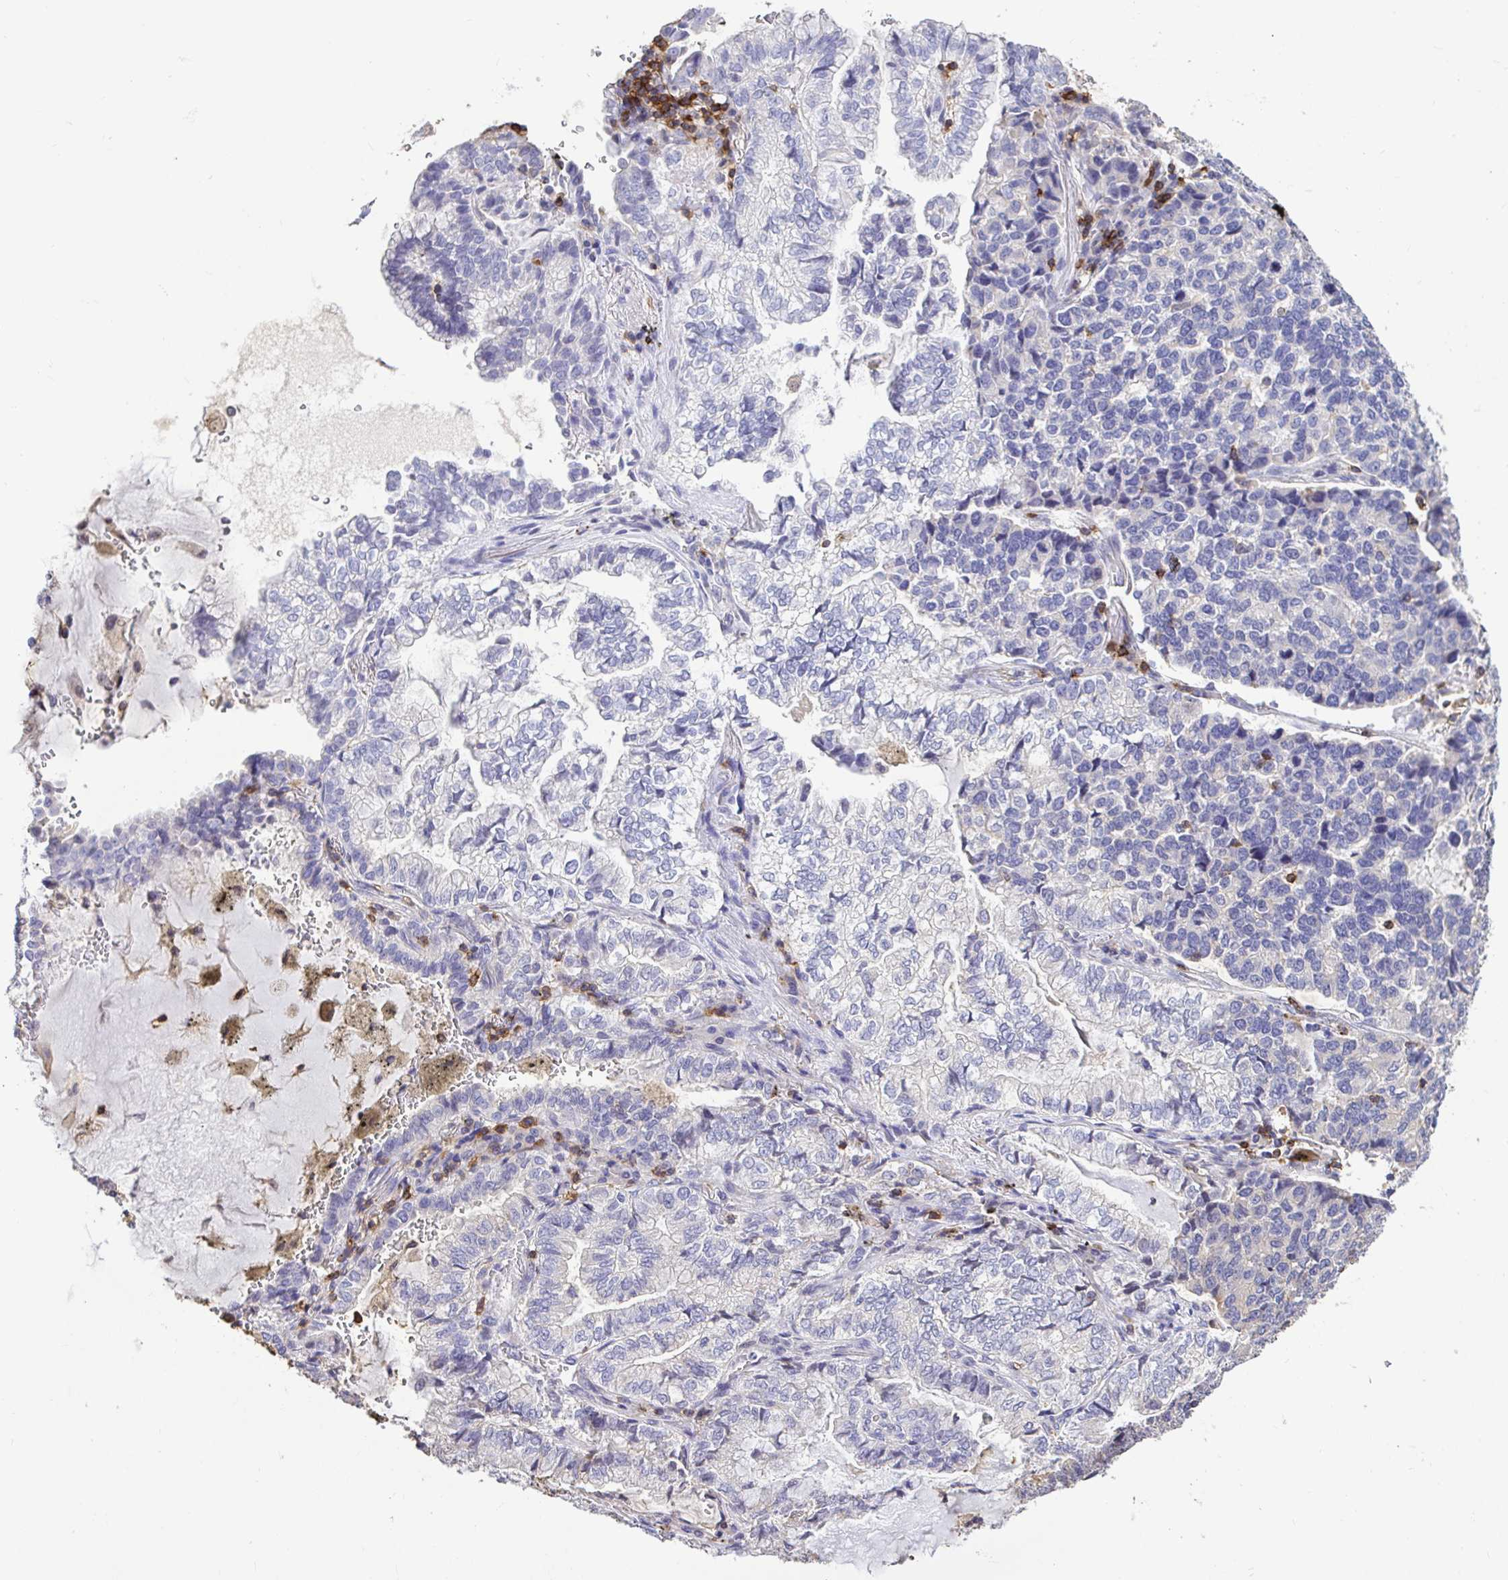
{"staining": {"intensity": "negative", "quantity": "none", "location": "none"}, "tissue": "lung cancer", "cell_type": "Tumor cells", "image_type": "cancer", "snomed": [{"axis": "morphology", "description": "Adenocarcinoma, NOS"}, {"axis": "topography", "description": "Lymph node"}, {"axis": "topography", "description": "Lung"}], "caption": "Immunohistochemical staining of adenocarcinoma (lung) displays no significant staining in tumor cells.", "gene": "SKAP1", "patient": {"sex": "male", "age": 66}}